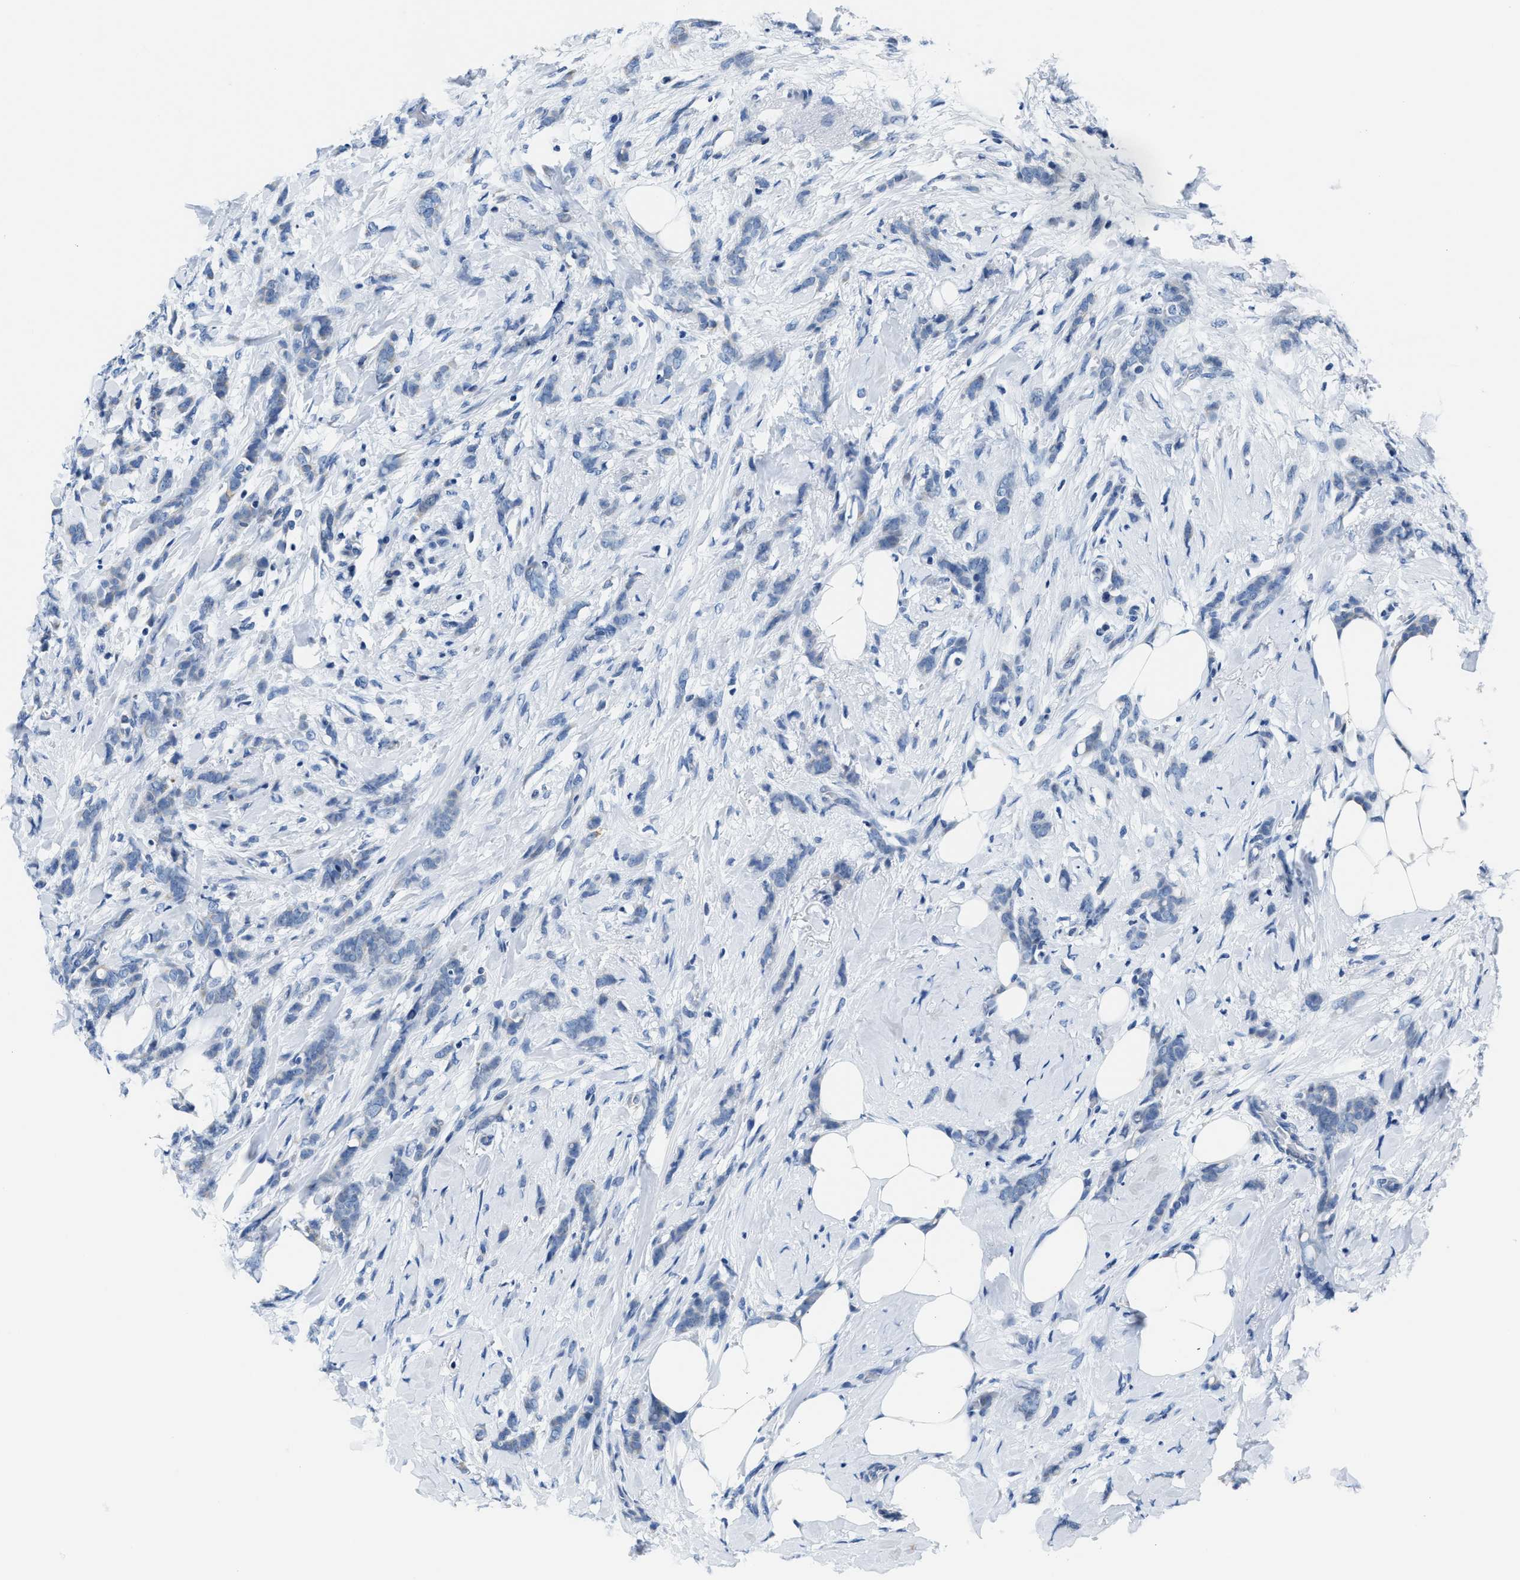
{"staining": {"intensity": "negative", "quantity": "none", "location": "none"}, "tissue": "breast cancer", "cell_type": "Tumor cells", "image_type": "cancer", "snomed": [{"axis": "morphology", "description": "Lobular carcinoma, in situ"}, {"axis": "morphology", "description": "Lobular carcinoma"}, {"axis": "topography", "description": "Breast"}], "caption": "DAB (3,3'-diaminobenzidine) immunohistochemical staining of breast lobular carcinoma in situ displays no significant expression in tumor cells. (Brightfield microscopy of DAB immunohistochemistry at high magnification).", "gene": "ASZ1", "patient": {"sex": "female", "age": 41}}